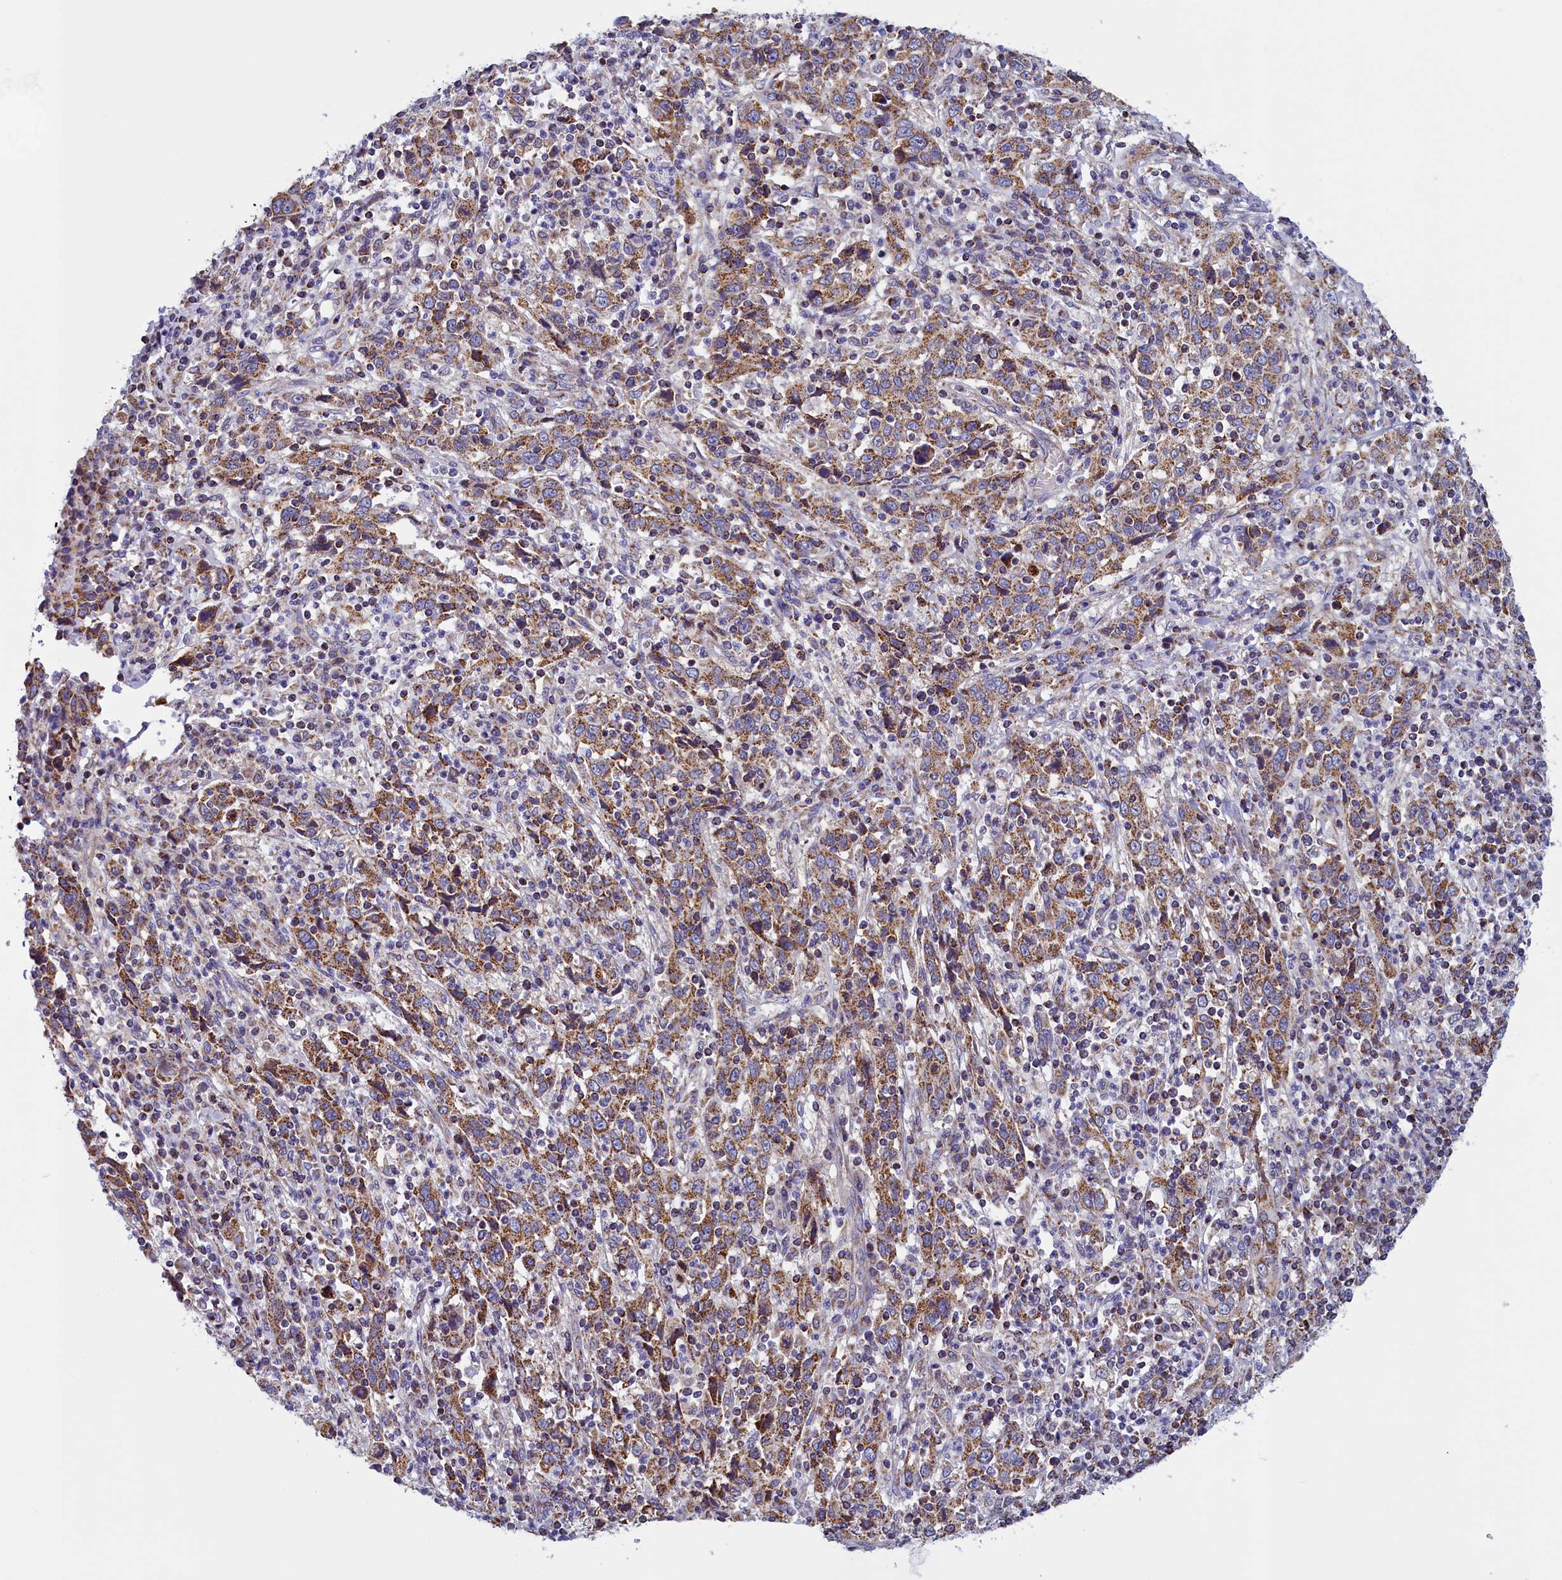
{"staining": {"intensity": "moderate", "quantity": ">75%", "location": "cytoplasmic/membranous"}, "tissue": "cervical cancer", "cell_type": "Tumor cells", "image_type": "cancer", "snomed": [{"axis": "morphology", "description": "Squamous cell carcinoma, NOS"}, {"axis": "topography", "description": "Cervix"}], "caption": "IHC of squamous cell carcinoma (cervical) exhibits medium levels of moderate cytoplasmic/membranous expression in approximately >75% of tumor cells.", "gene": "IFT122", "patient": {"sex": "female", "age": 46}}